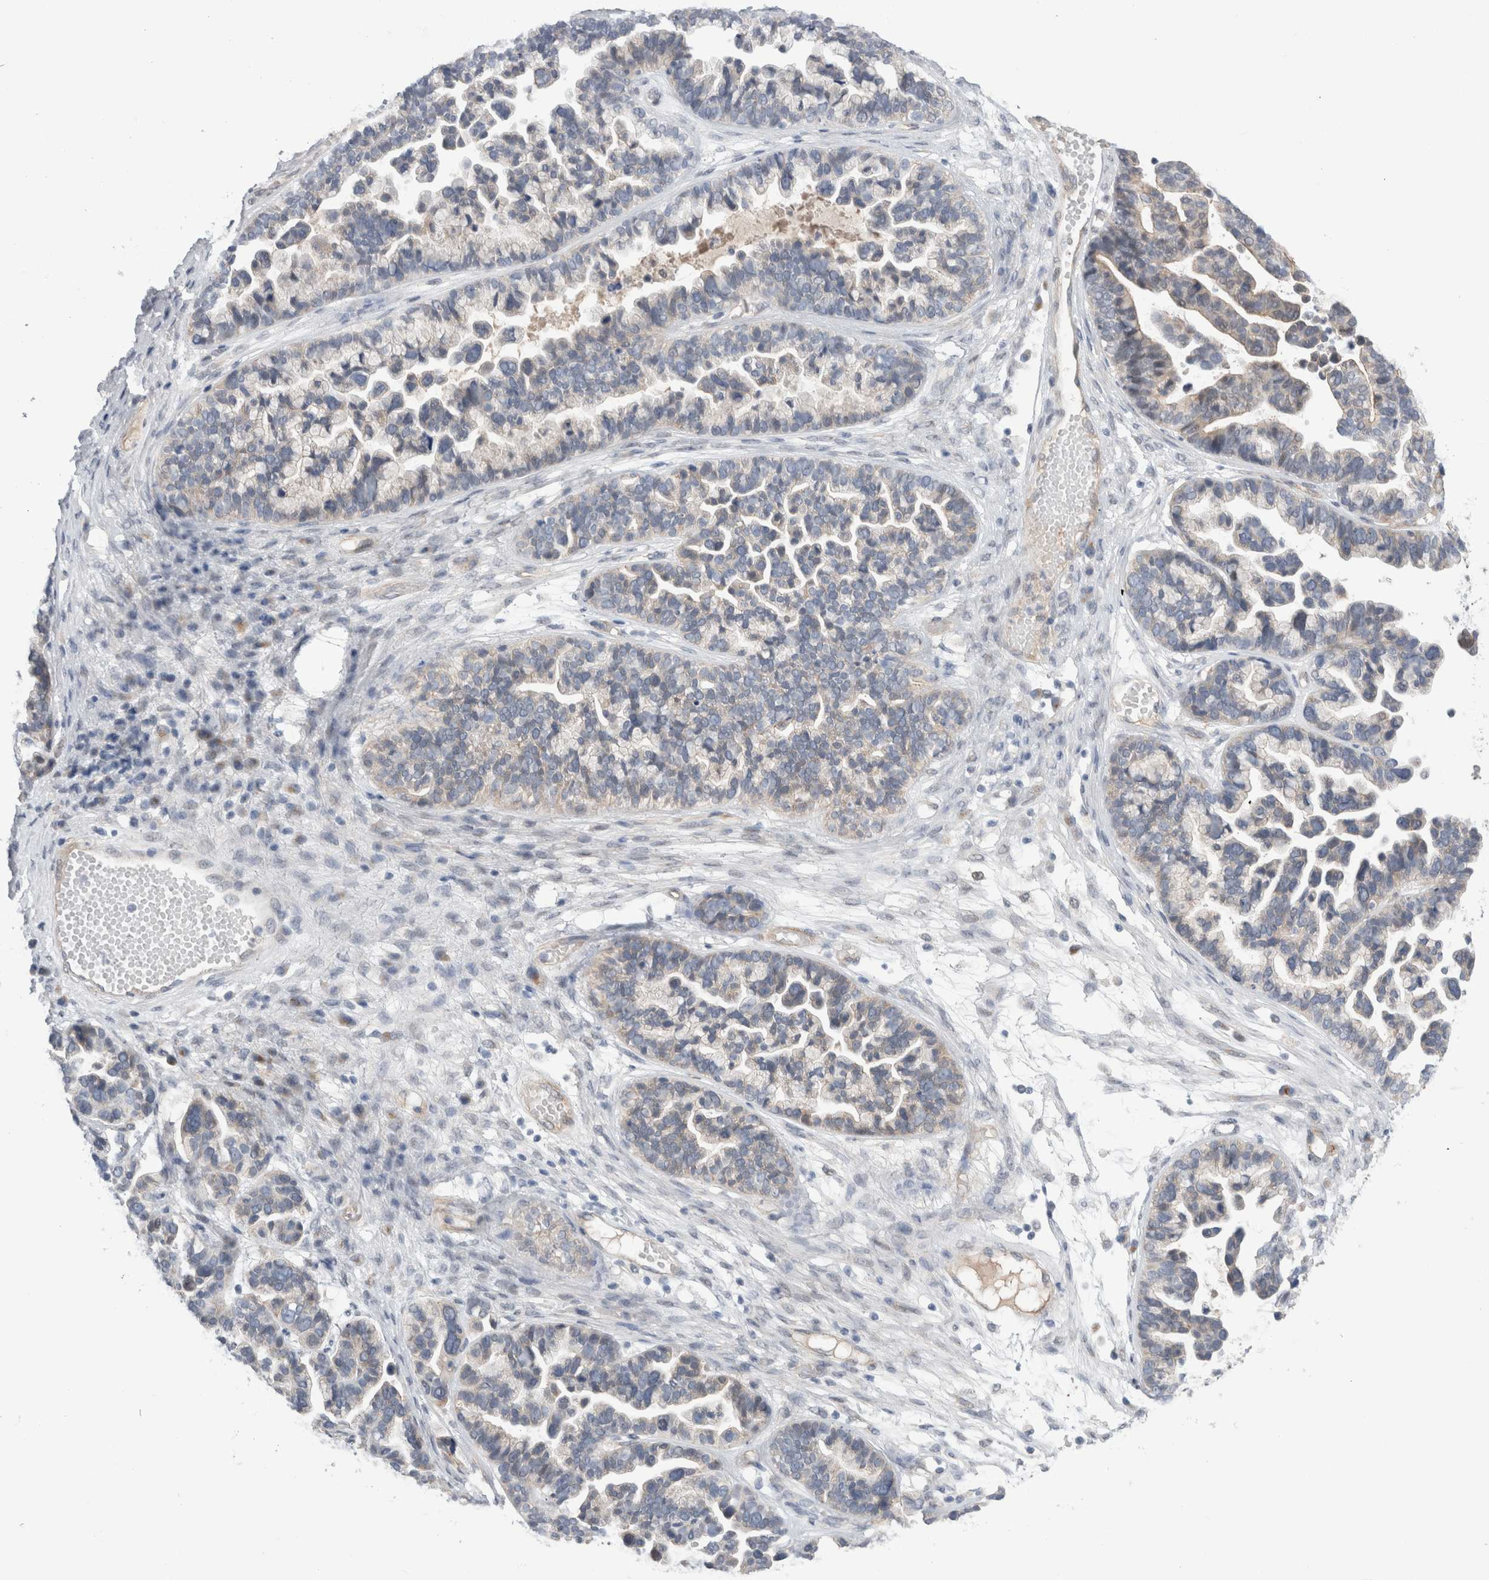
{"staining": {"intensity": "negative", "quantity": "none", "location": "none"}, "tissue": "ovarian cancer", "cell_type": "Tumor cells", "image_type": "cancer", "snomed": [{"axis": "morphology", "description": "Cystadenocarcinoma, serous, NOS"}, {"axis": "topography", "description": "Ovary"}], "caption": "This is an immunohistochemistry photomicrograph of serous cystadenocarcinoma (ovarian). There is no staining in tumor cells.", "gene": "TAFA5", "patient": {"sex": "female", "age": 56}}